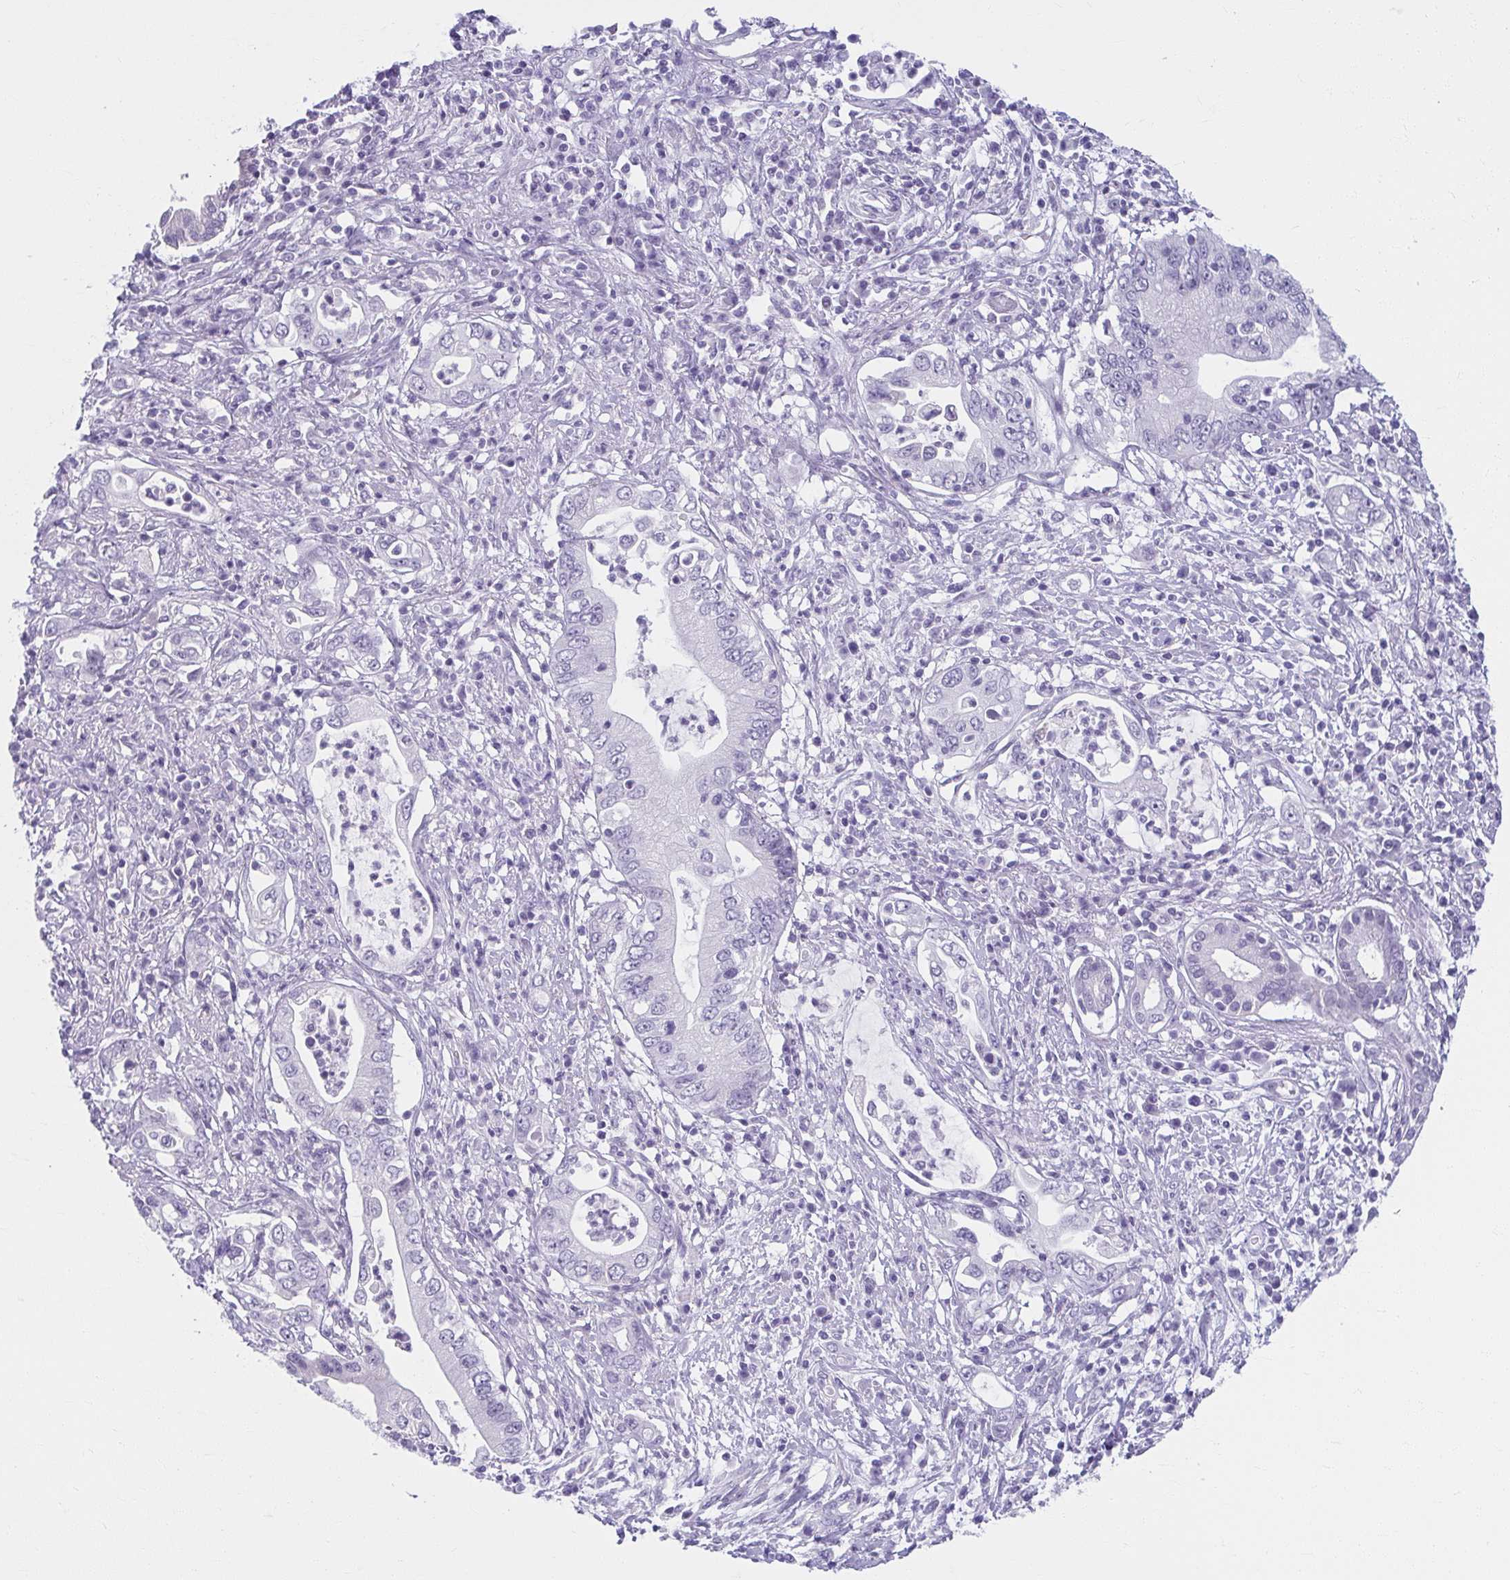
{"staining": {"intensity": "negative", "quantity": "none", "location": "none"}, "tissue": "pancreatic cancer", "cell_type": "Tumor cells", "image_type": "cancer", "snomed": [{"axis": "morphology", "description": "Adenocarcinoma, NOS"}, {"axis": "topography", "description": "Pancreas"}], "caption": "Adenocarcinoma (pancreatic) was stained to show a protein in brown. There is no significant positivity in tumor cells.", "gene": "MOBP", "patient": {"sex": "female", "age": 72}}